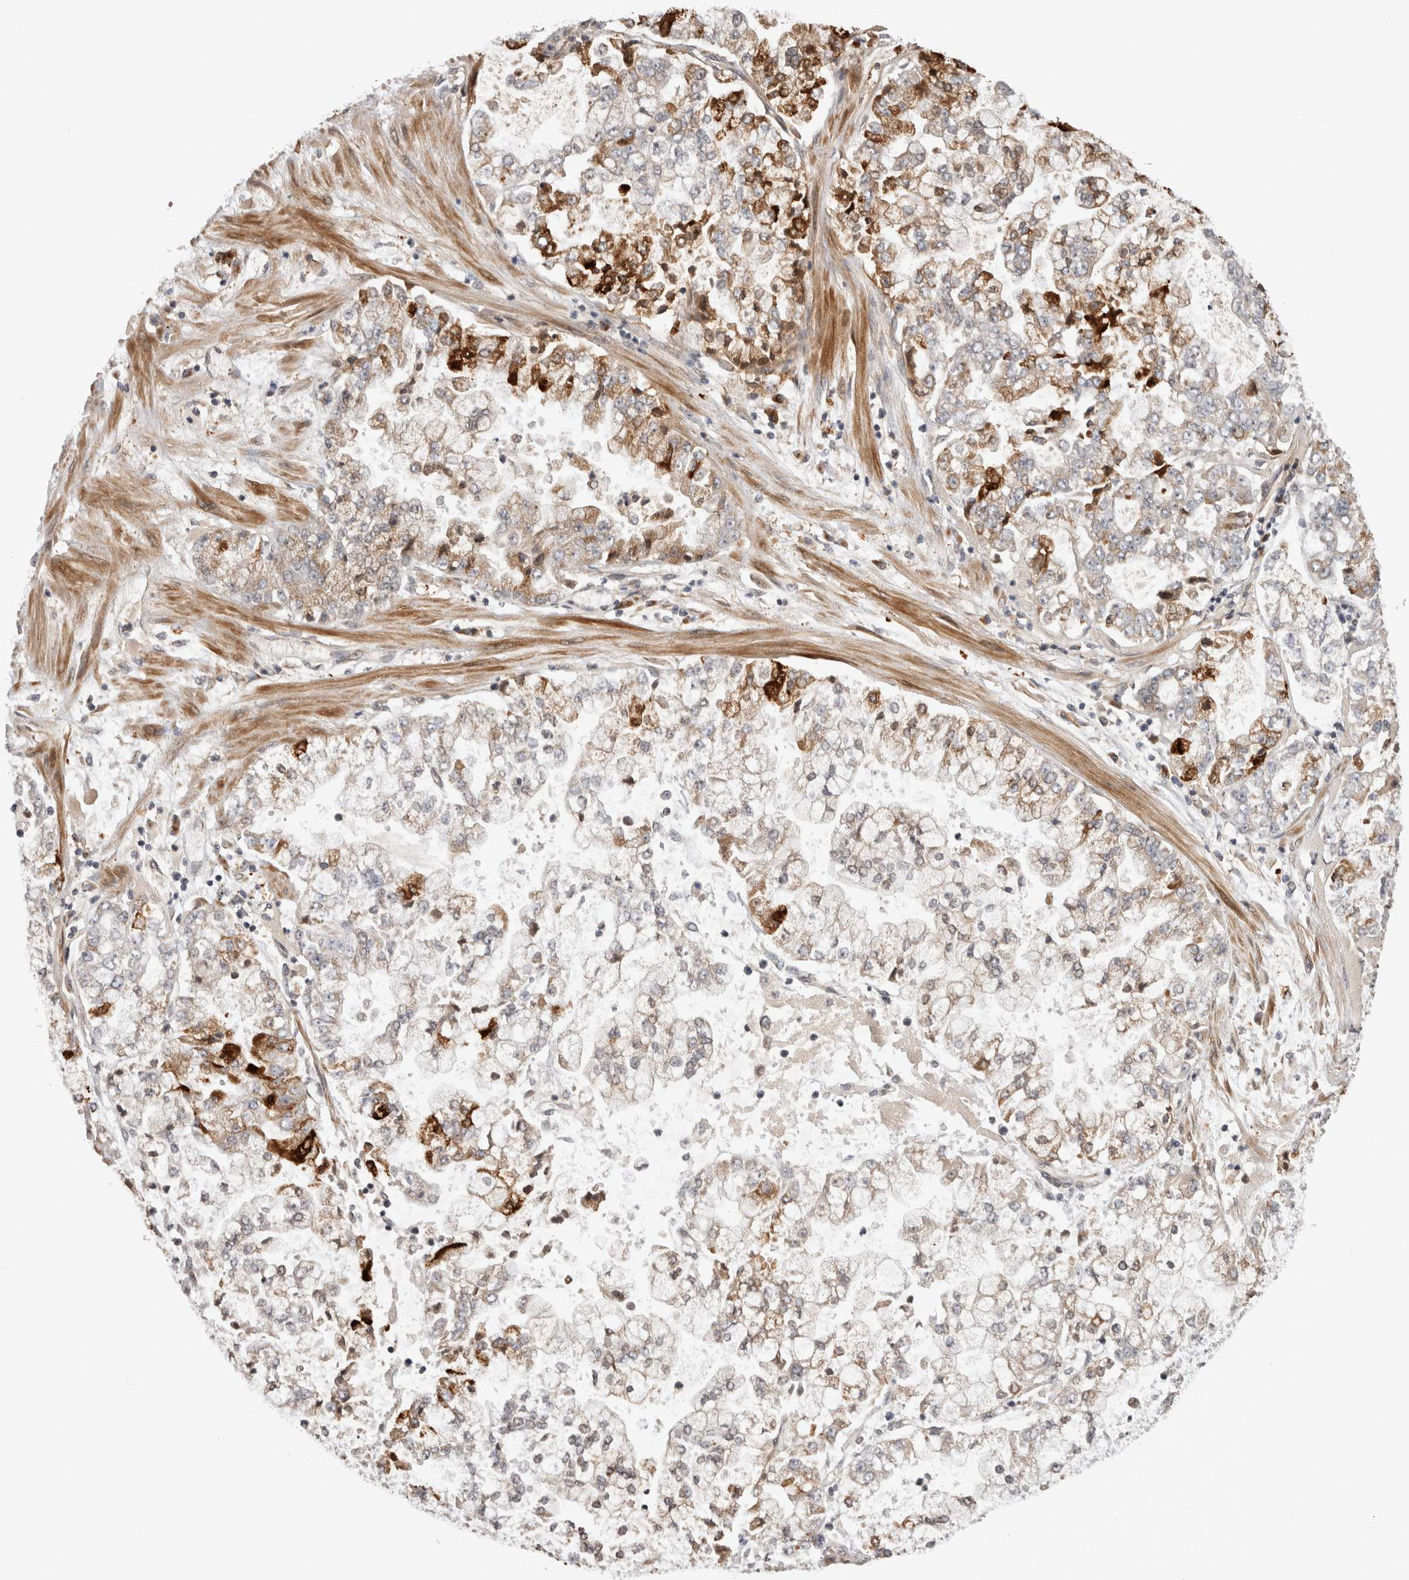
{"staining": {"intensity": "strong", "quantity": "<25%", "location": "cytoplasmic/membranous"}, "tissue": "stomach cancer", "cell_type": "Tumor cells", "image_type": "cancer", "snomed": [{"axis": "morphology", "description": "Adenocarcinoma, NOS"}, {"axis": "topography", "description": "Stomach"}], "caption": "A brown stain labels strong cytoplasmic/membranous expression of a protein in stomach cancer (adenocarcinoma) tumor cells.", "gene": "TMEM65", "patient": {"sex": "male", "age": 76}}